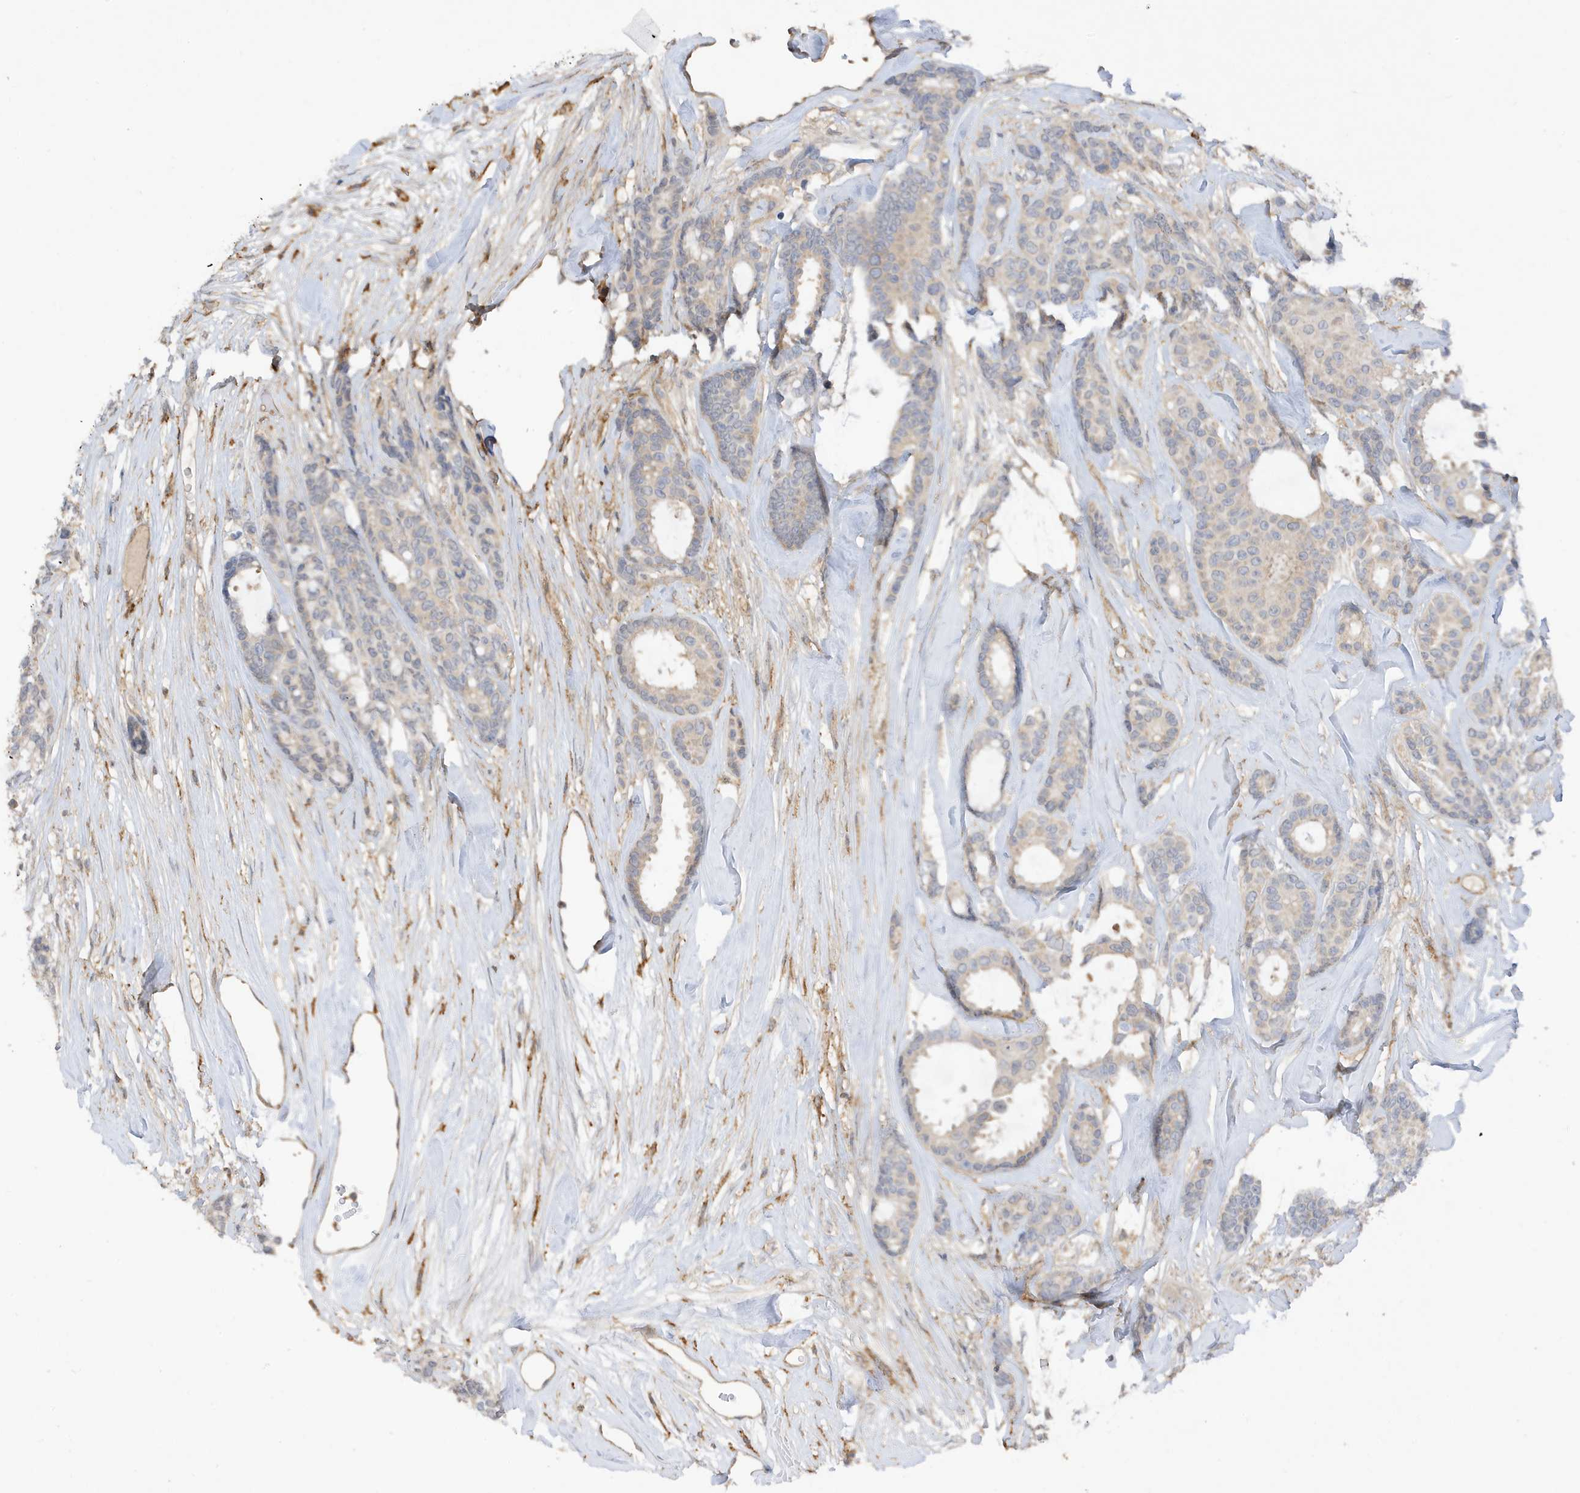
{"staining": {"intensity": "negative", "quantity": "none", "location": "none"}, "tissue": "breast cancer", "cell_type": "Tumor cells", "image_type": "cancer", "snomed": [{"axis": "morphology", "description": "Duct carcinoma"}, {"axis": "topography", "description": "Breast"}], "caption": "Photomicrograph shows no significant protein expression in tumor cells of breast cancer (intraductal carcinoma).", "gene": "PHACTR2", "patient": {"sex": "female", "age": 87}}